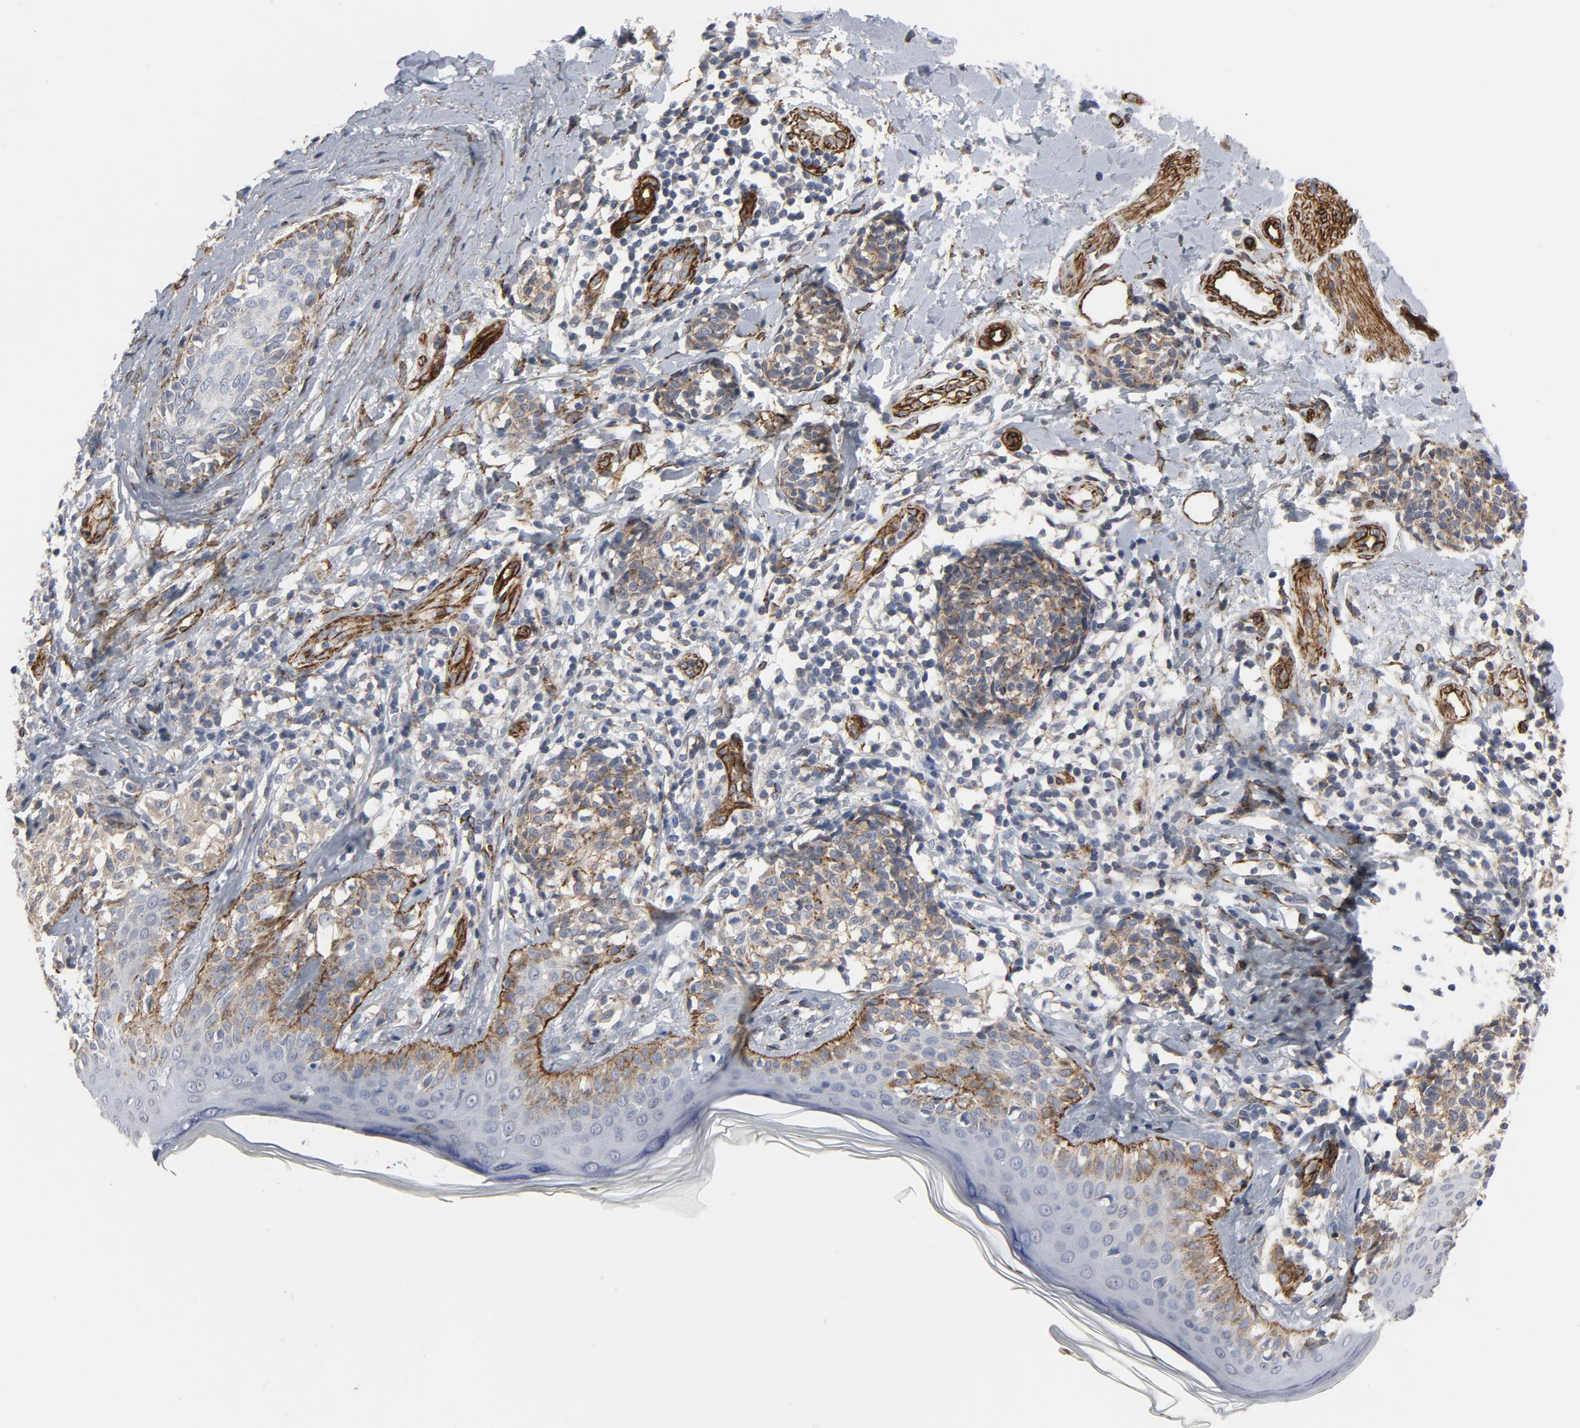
{"staining": {"intensity": "moderate", "quantity": "25%-75%", "location": "cytoplasmic/membranous"}, "tissue": "melanoma", "cell_type": "Tumor cells", "image_type": "cancer", "snomed": [{"axis": "morphology", "description": "Malignant melanoma, NOS"}, {"axis": "topography", "description": "Skin"}], "caption": "Protein expression analysis of melanoma reveals moderate cytoplasmic/membranous staining in about 25%-75% of tumor cells.", "gene": "GNG2", "patient": {"sex": "male", "age": 67}}